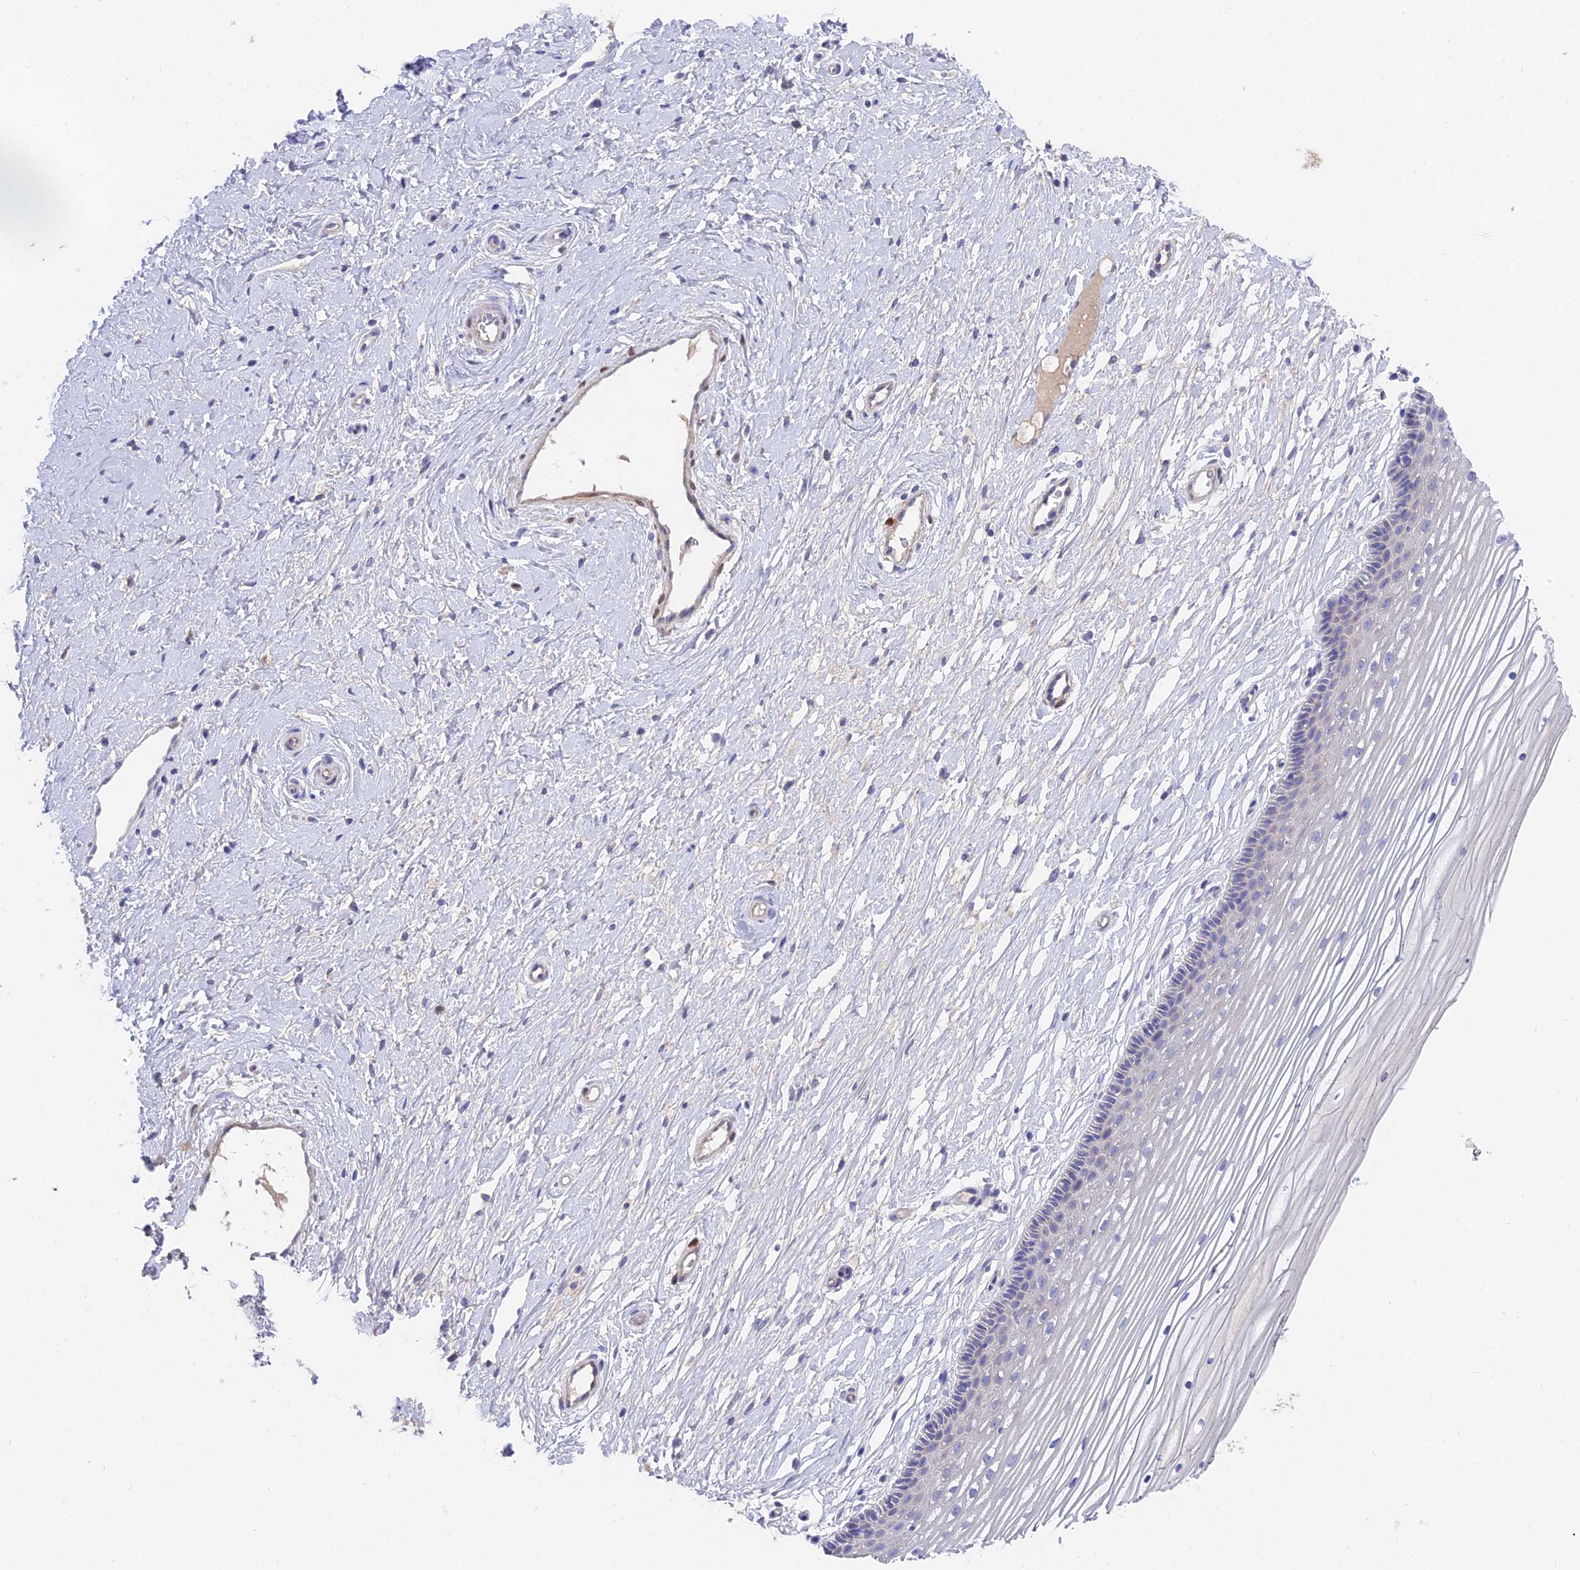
{"staining": {"intensity": "negative", "quantity": "none", "location": "none"}, "tissue": "vagina", "cell_type": "Squamous epithelial cells", "image_type": "normal", "snomed": [{"axis": "morphology", "description": "Normal tissue, NOS"}, {"axis": "topography", "description": "Vagina"}, {"axis": "topography", "description": "Cervix"}], "caption": "High power microscopy photomicrograph of an immunohistochemistry (IHC) image of unremarkable vagina, revealing no significant staining in squamous epithelial cells.", "gene": "FAM168B", "patient": {"sex": "female", "age": 40}}